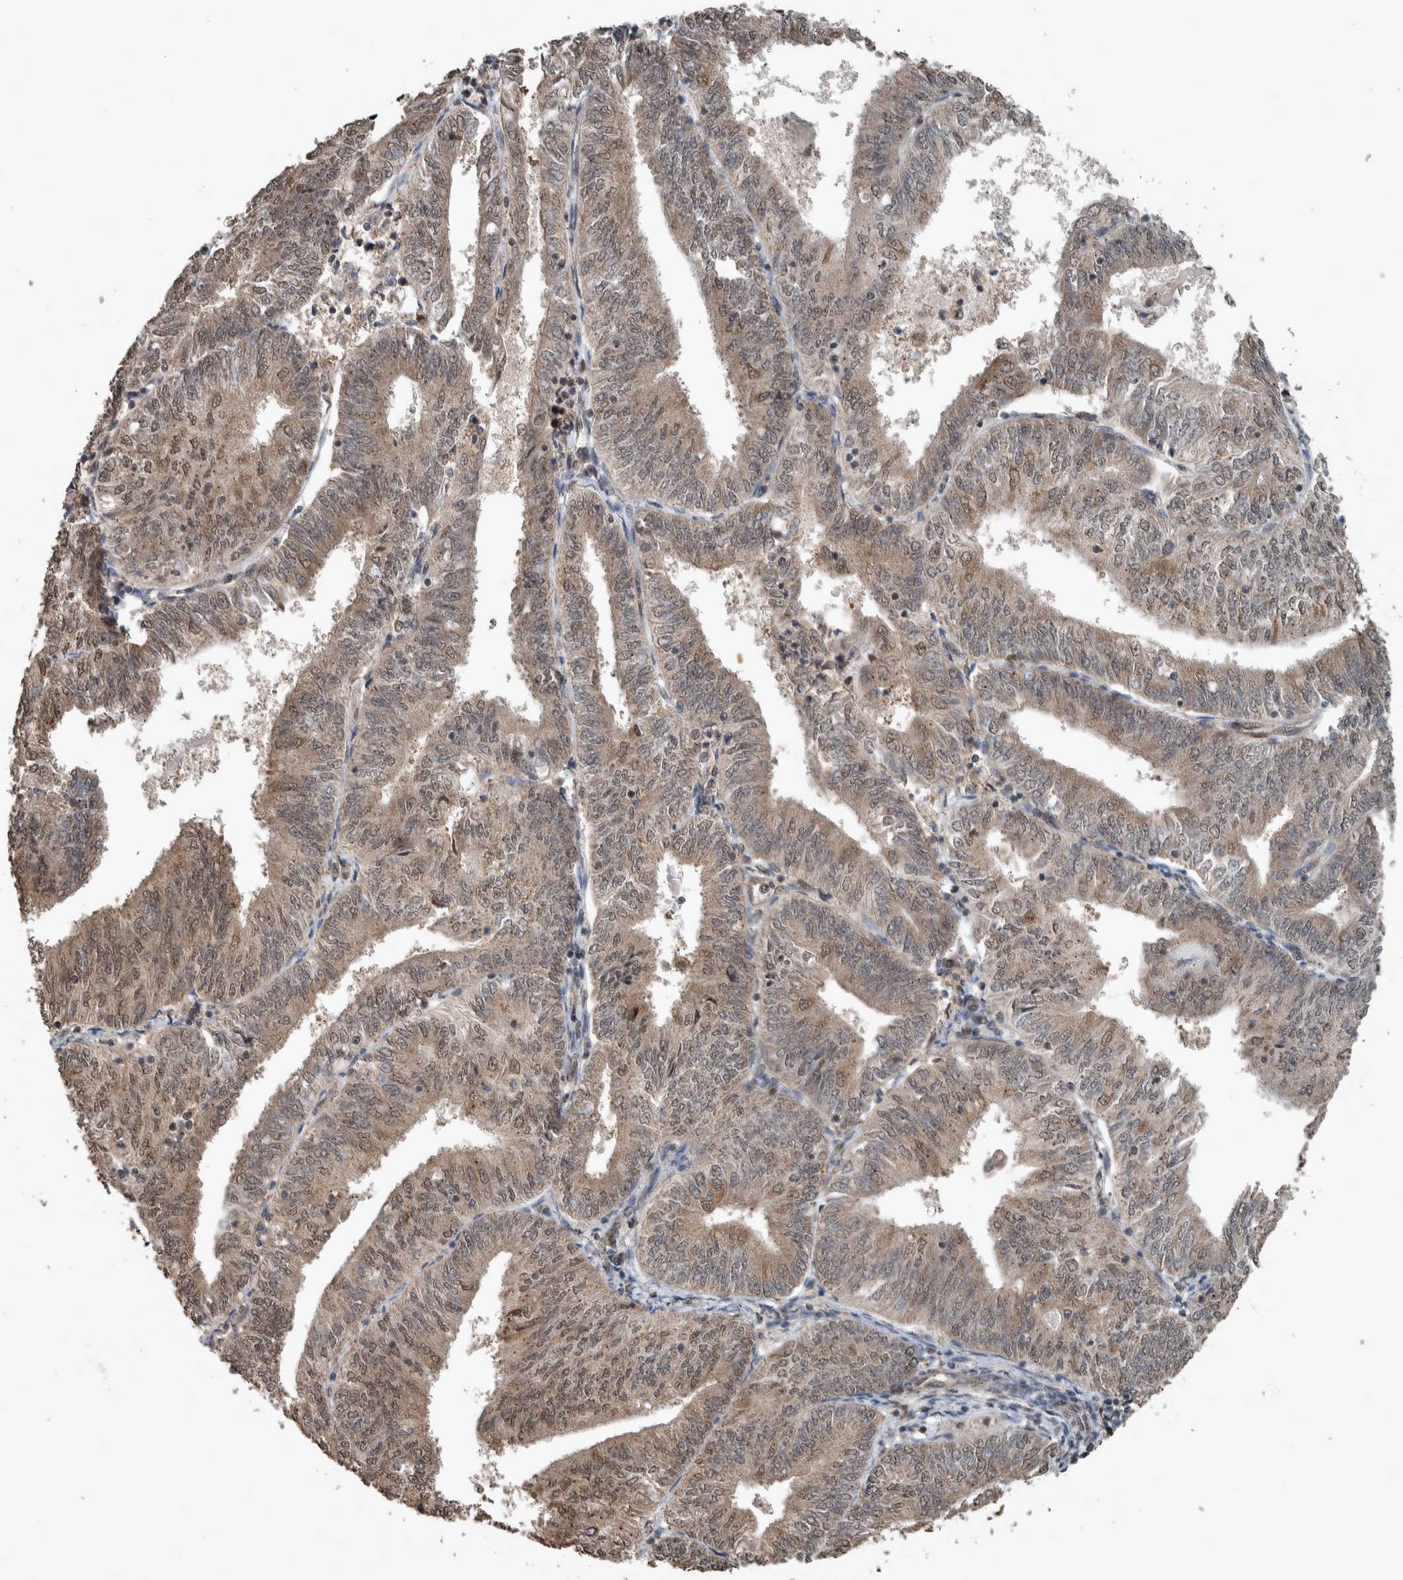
{"staining": {"intensity": "weak", "quantity": ">75%", "location": "cytoplasmic/membranous,nuclear"}, "tissue": "endometrial cancer", "cell_type": "Tumor cells", "image_type": "cancer", "snomed": [{"axis": "morphology", "description": "Adenocarcinoma, NOS"}, {"axis": "topography", "description": "Endometrium"}], "caption": "An immunohistochemistry (IHC) image of neoplastic tissue is shown. Protein staining in brown shows weak cytoplasmic/membranous and nuclear positivity in adenocarcinoma (endometrial) within tumor cells.", "gene": "MYO1E", "patient": {"sex": "female", "age": 58}}